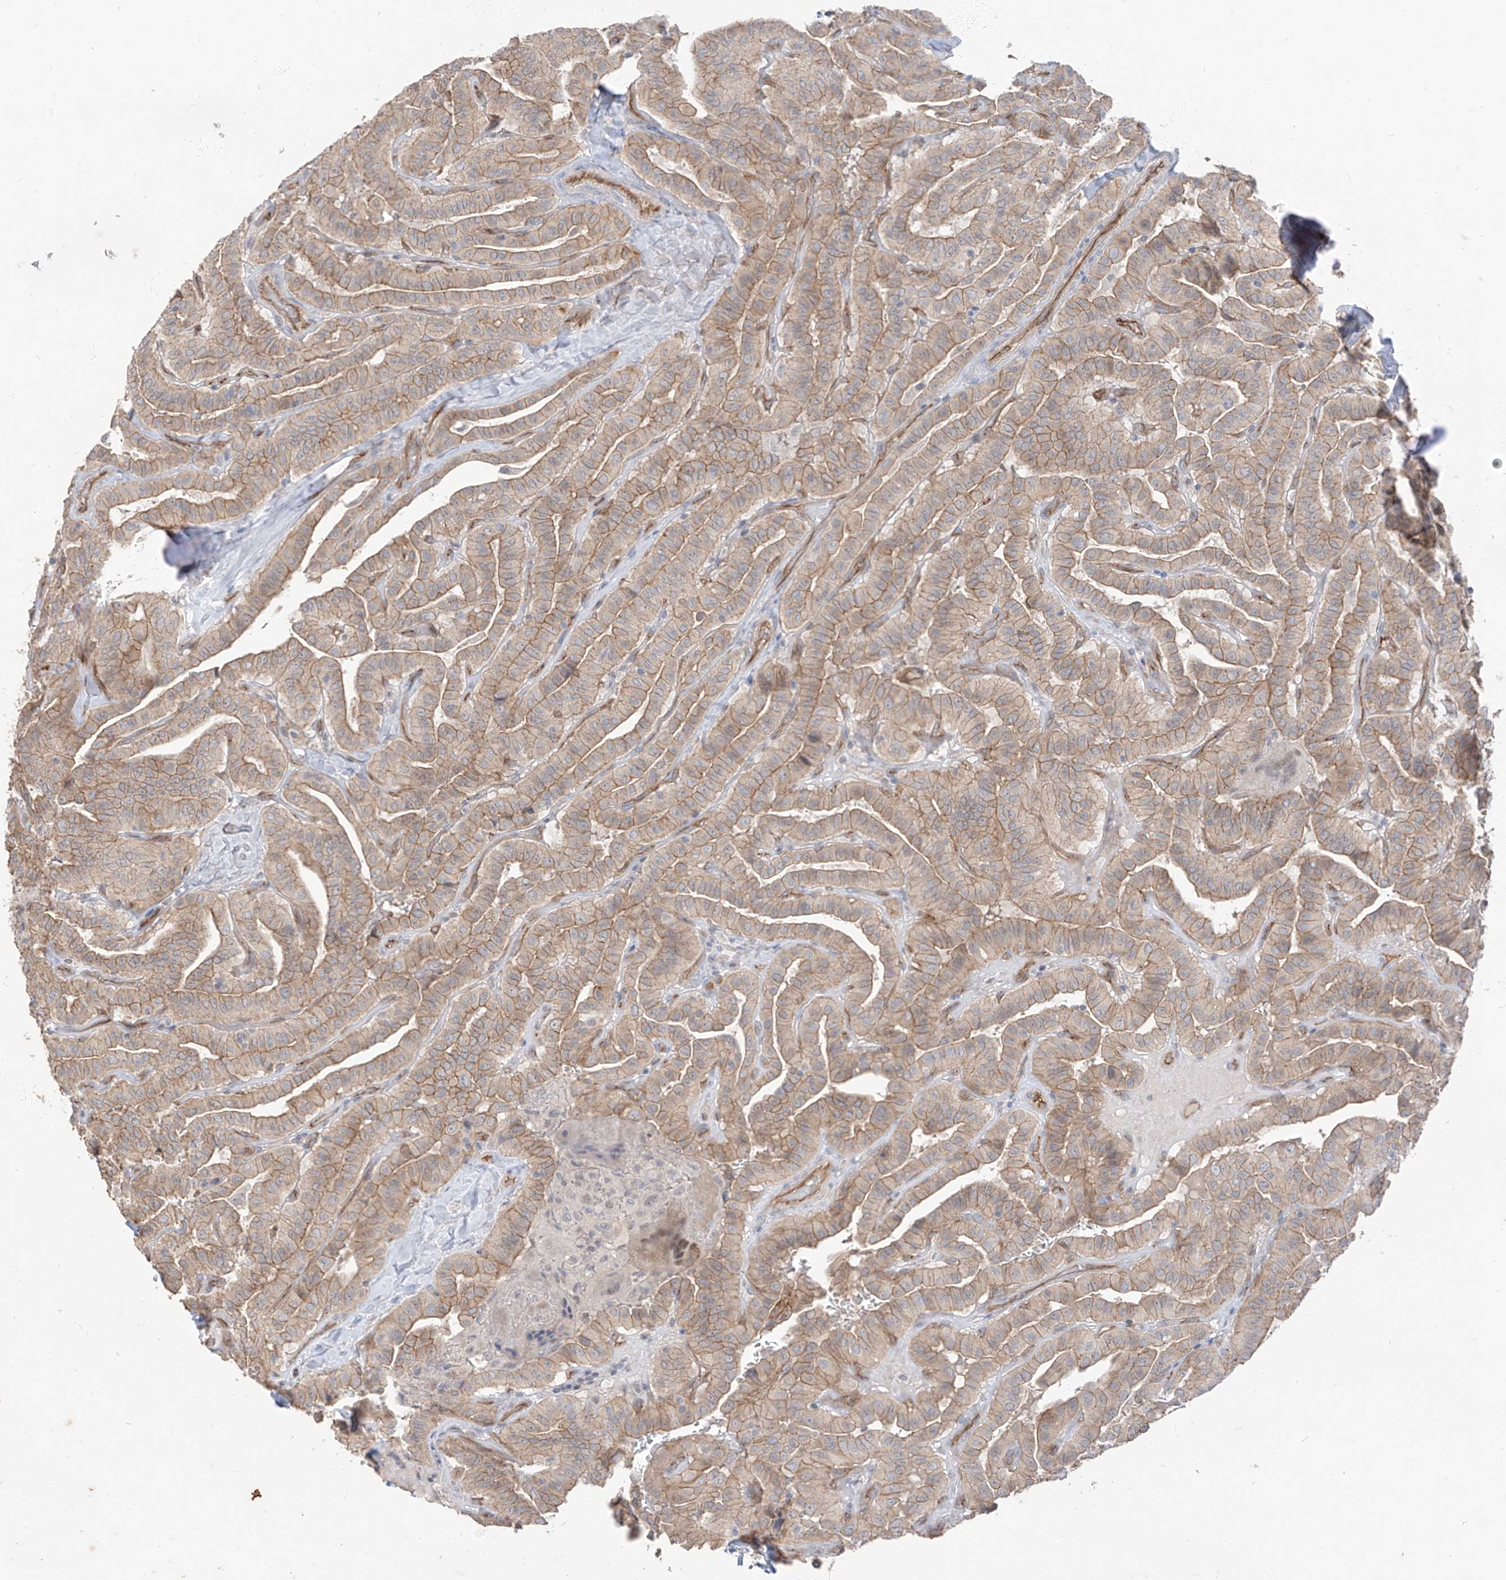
{"staining": {"intensity": "moderate", "quantity": ">75%", "location": "cytoplasmic/membranous"}, "tissue": "thyroid cancer", "cell_type": "Tumor cells", "image_type": "cancer", "snomed": [{"axis": "morphology", "description": "Papillary adenocarcinoma, NOS"}, {"axis": "topography", "description": "Thyroid gland"}], "caption": "Moderate cytoplasmic/membranous protein positivity is present in about >75% of tumor cells in thyroid cancer (papillary adenocarcinoma).", "gene": "EPHX4", "patient": {"sex": "male", "age": 77}}